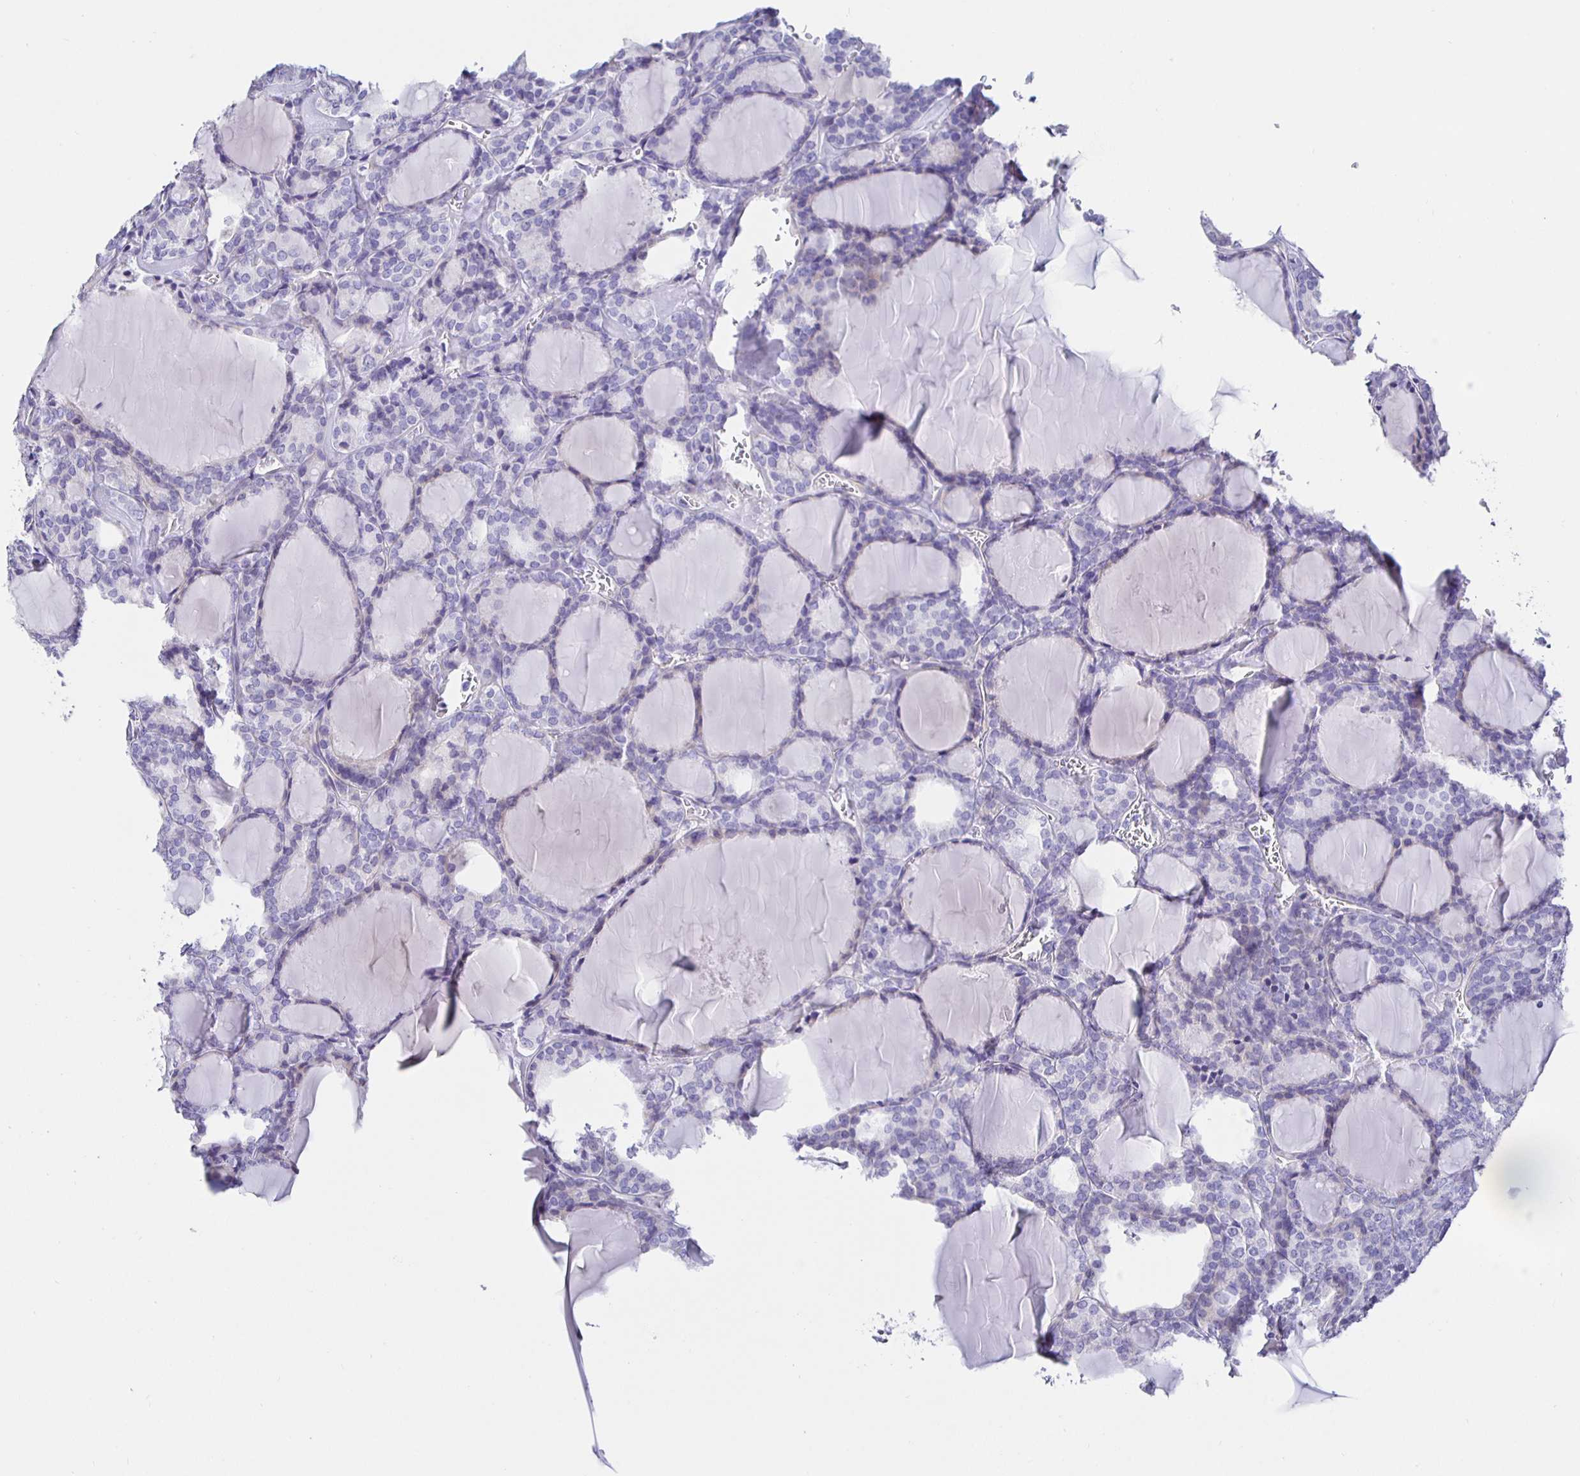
{"staining": {"intensity": "negative", "quantity": "none", "location": "none"}, "tissue": "thyroid cancer", "cell_type": "Tumor cells", "image_type": "cancer", "snomed": [{"axis": "morphology", "description": "Follicular adenoma carcinoma, NOS"}, {"axis": "topography", "description": "Thyroid gland"}], "caption": "High magnification brightfield microscopy of thyroid follicular adenoma carcinoma stained with DAB (3,3'-diaminobenzidine) (brown) and counterstained with hematoxylin (blue): tumor cells show no significant expression.", "gene": "HSPA4L", "patient": {"sex": "male", "age": 74}}